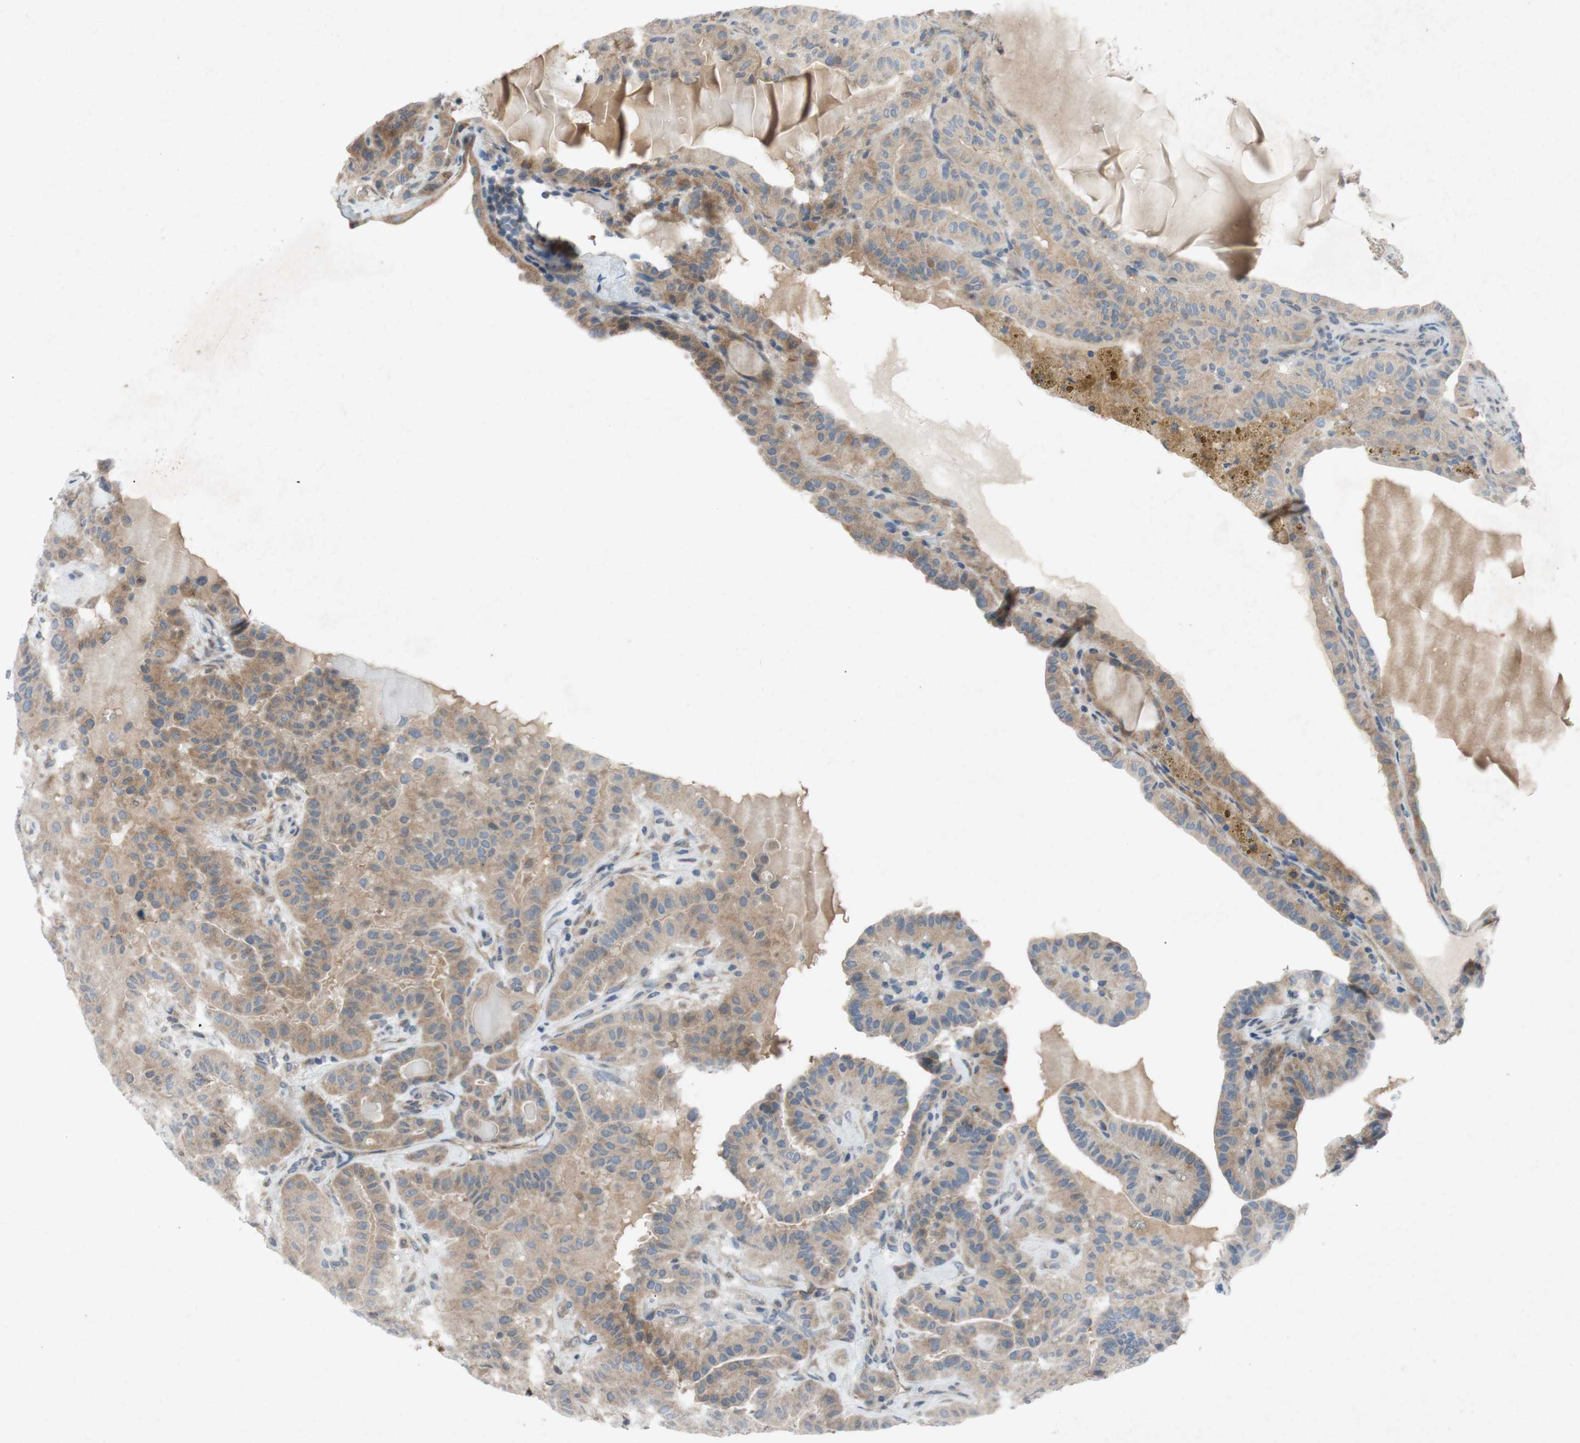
{"staining": {"intensity": "moderate", "quantity": ">75%", "location": "cytoplasmic/membranous"}, "tissue": "thyroid cancer", "cell_type": "Tumor cells", "image_type": "cancer", "snomed": [{"axis": "morphology", "description": "Papillary adenocarcinoma, NOS"}, {"axis": "topography", "description": "Thyroid gland"}], "caption": "Immunohistochemistry histopathology image of papillary adenocarcinoma (thyroid) stained for a protein (brown), which demonstrates medium levels of moderate cytoplasmic/membranous staining in about >75% of tumor cells.", "gene": "ADD2", "patient": {"sex": "male", "age": 77}}